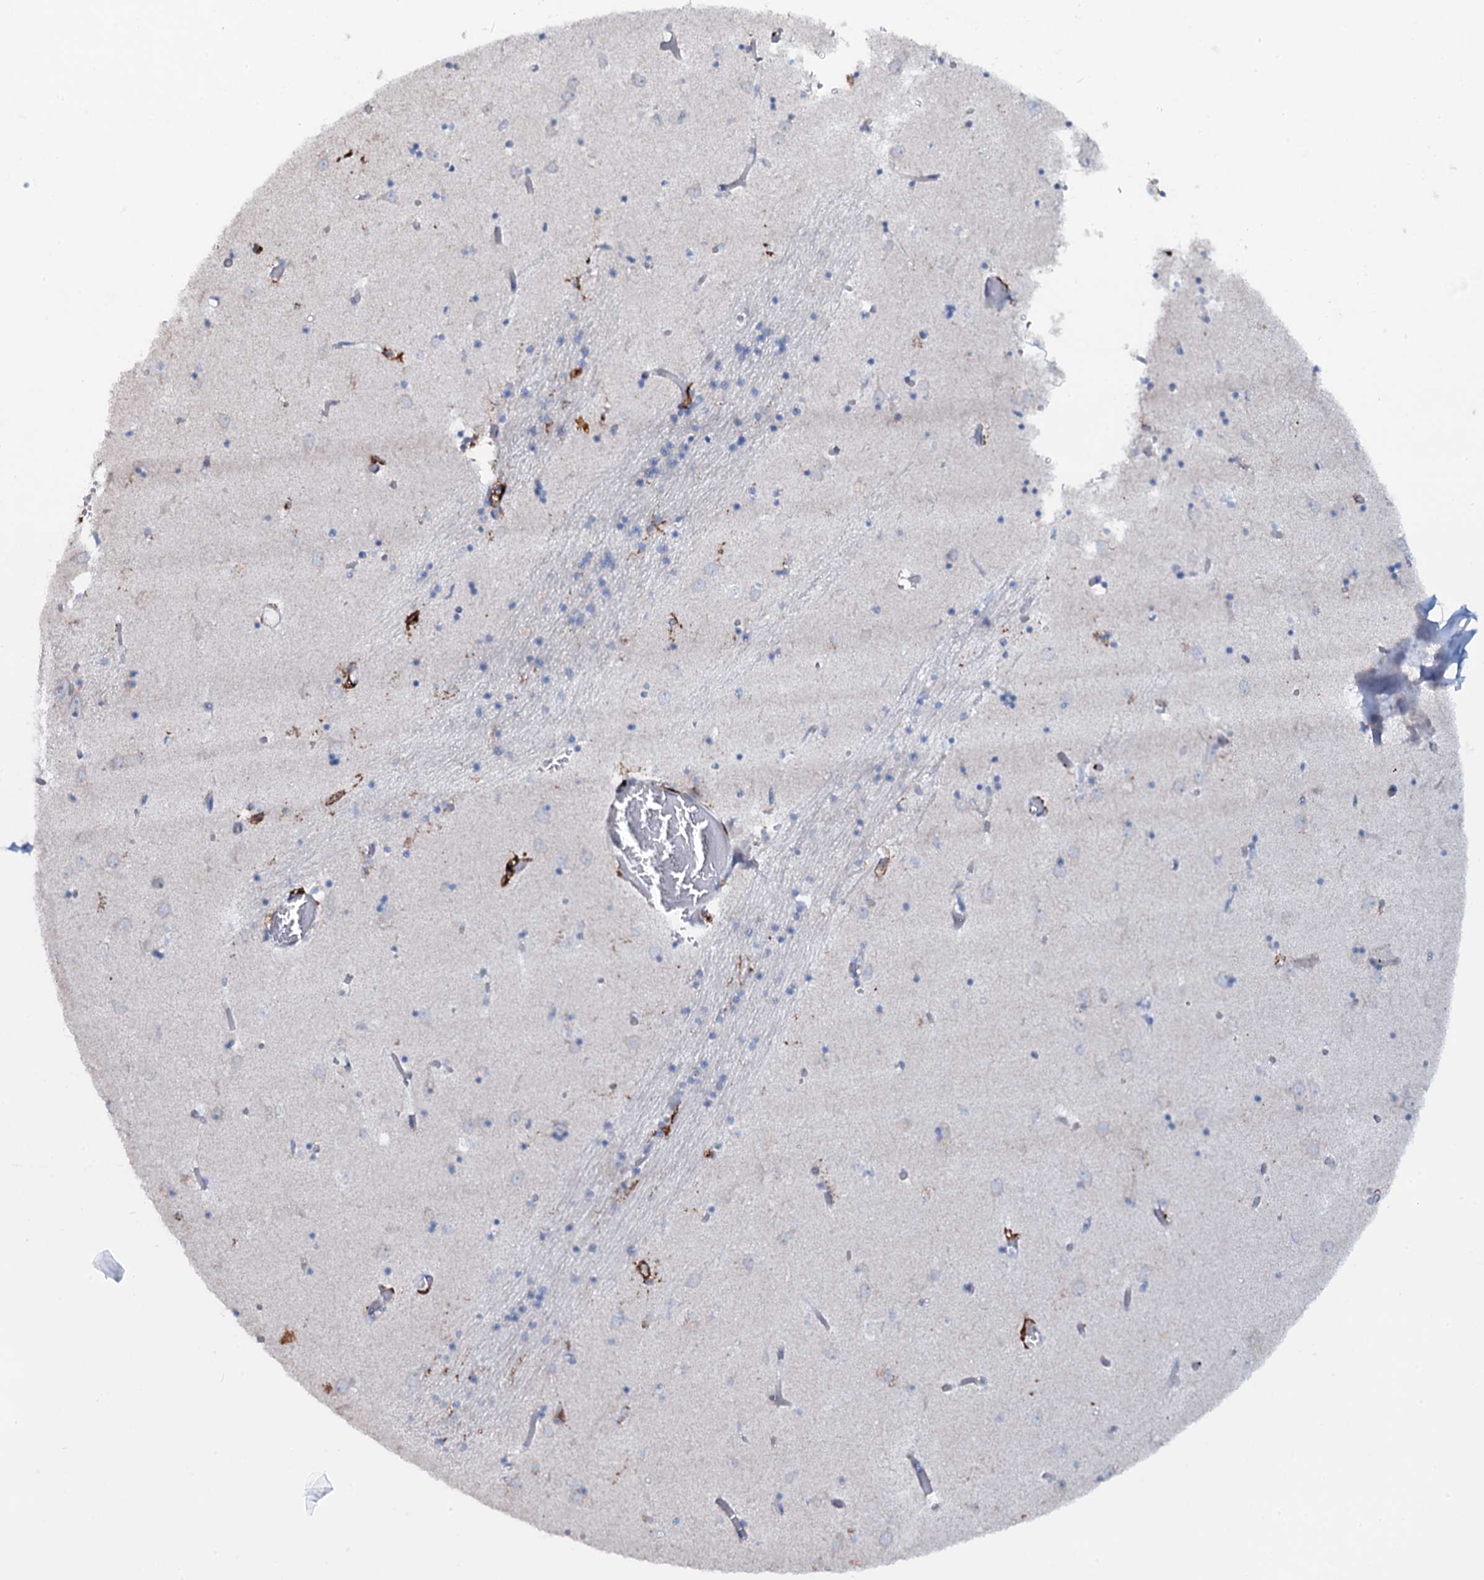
{"staining": {"intensity": "negative", "quantity": "none", "location": "none"}, "tissue": "caudate", "cell_type": "Glial cells", "image_type": "normal", "snomed": [{"axis": "morphology", "description": "Normal tissue, NOS"}, {"axis": "topography", "description": "Lateral ventricle wall"}], "caption": "IHC of benign human caudate displays no expression in glial cells.", "gene": "OSBPL2", "patient": {"sex": "male", "age": 70}}